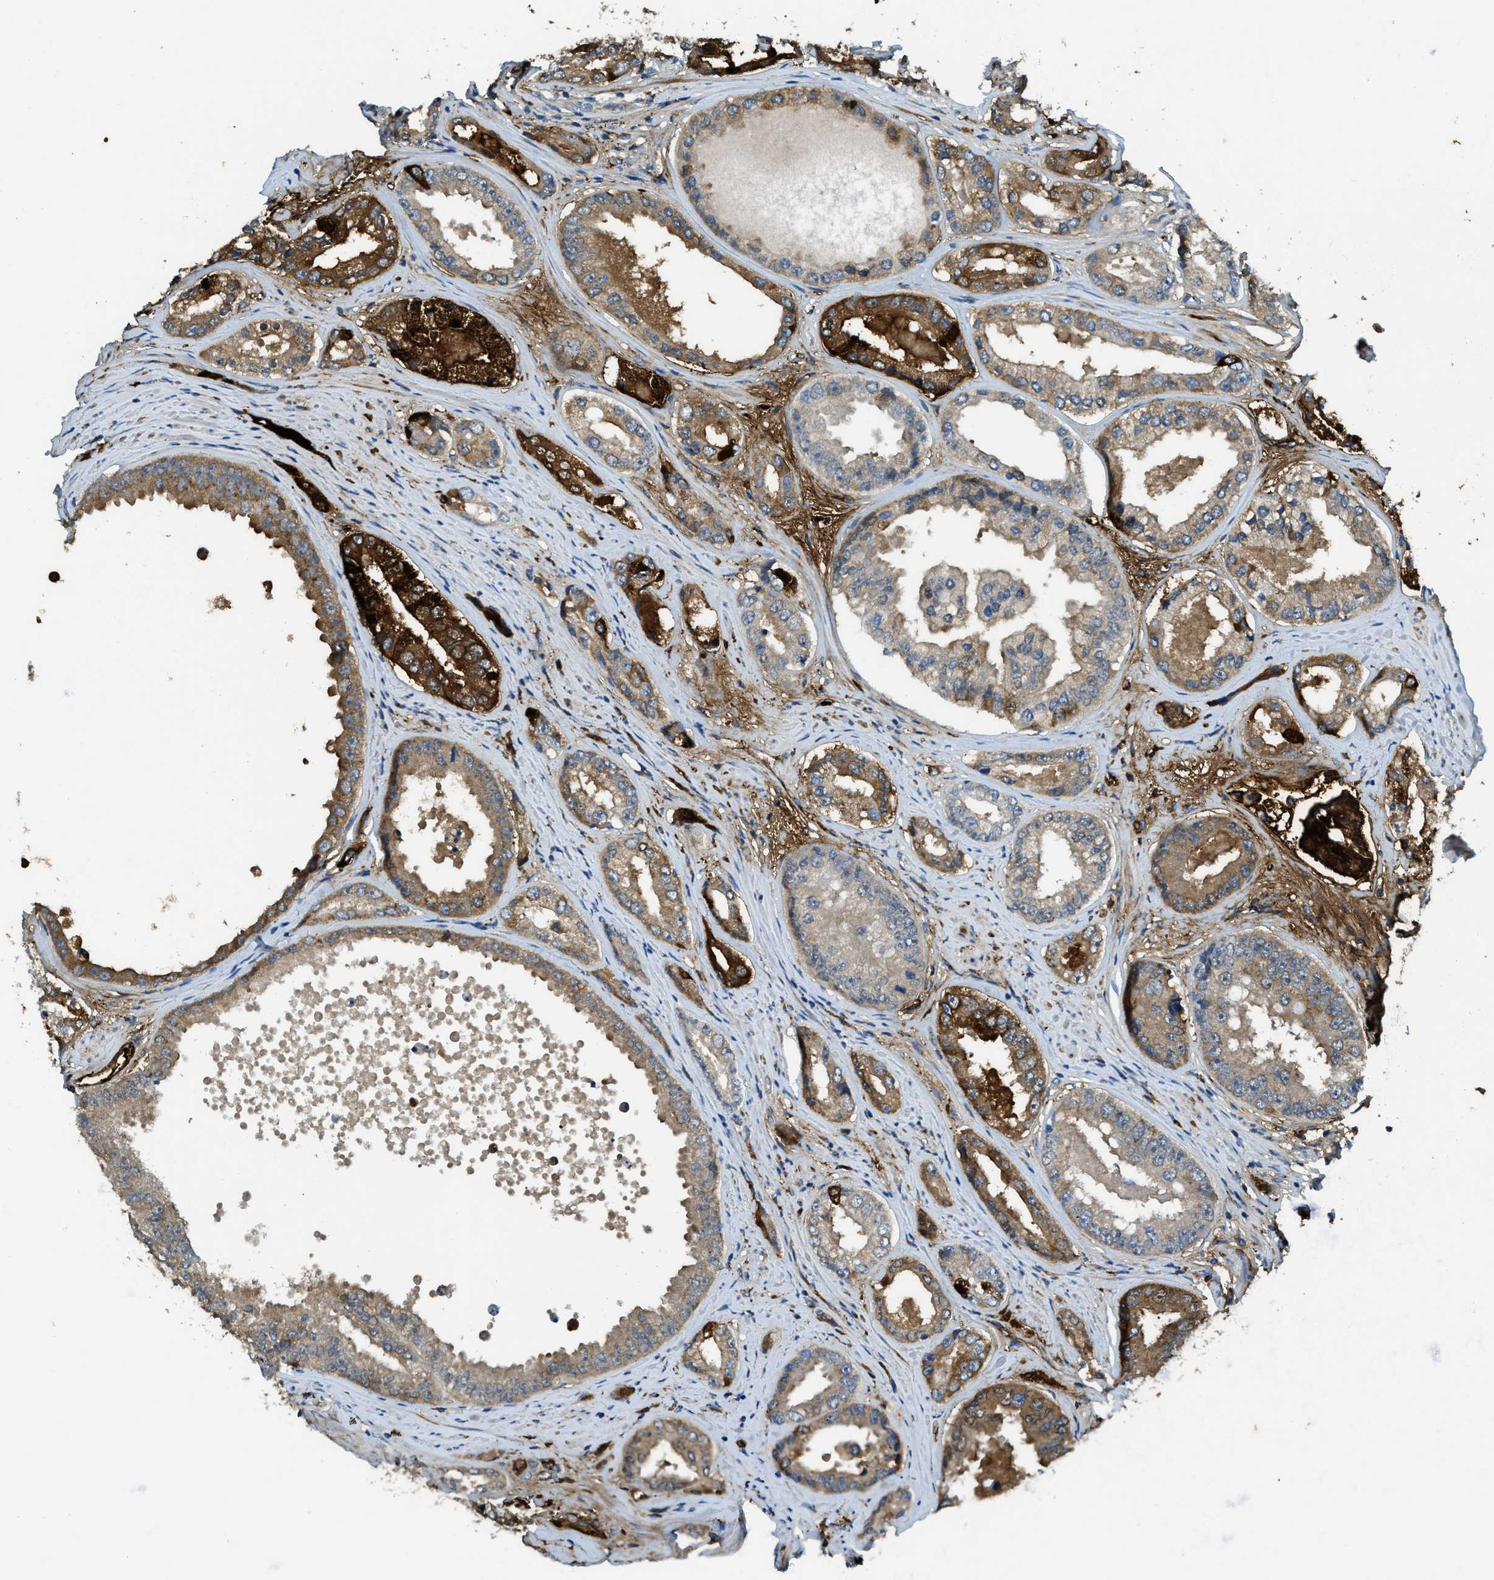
{"staining": {"intensity": "strong", "quantity": "25%-75%", "location": "cytoplasmic/membranous"}, "tissue": "prostate cancer", "cell_type": "Tumor cells", "image_type": "cancer", "snomed": [{"axis": "morphology", "description": "Adenocarcinoma, High grade"}, {"axis": "topography", "description": "Prostate"}], "caption": "A brown stain shows strong cytoplasmic/membranous staining of a protein in high-grade adenocarcinoma (prostate) tumor cells.", "gene": "TRIM59", "patient": {"sex": "male", "age": 61}}